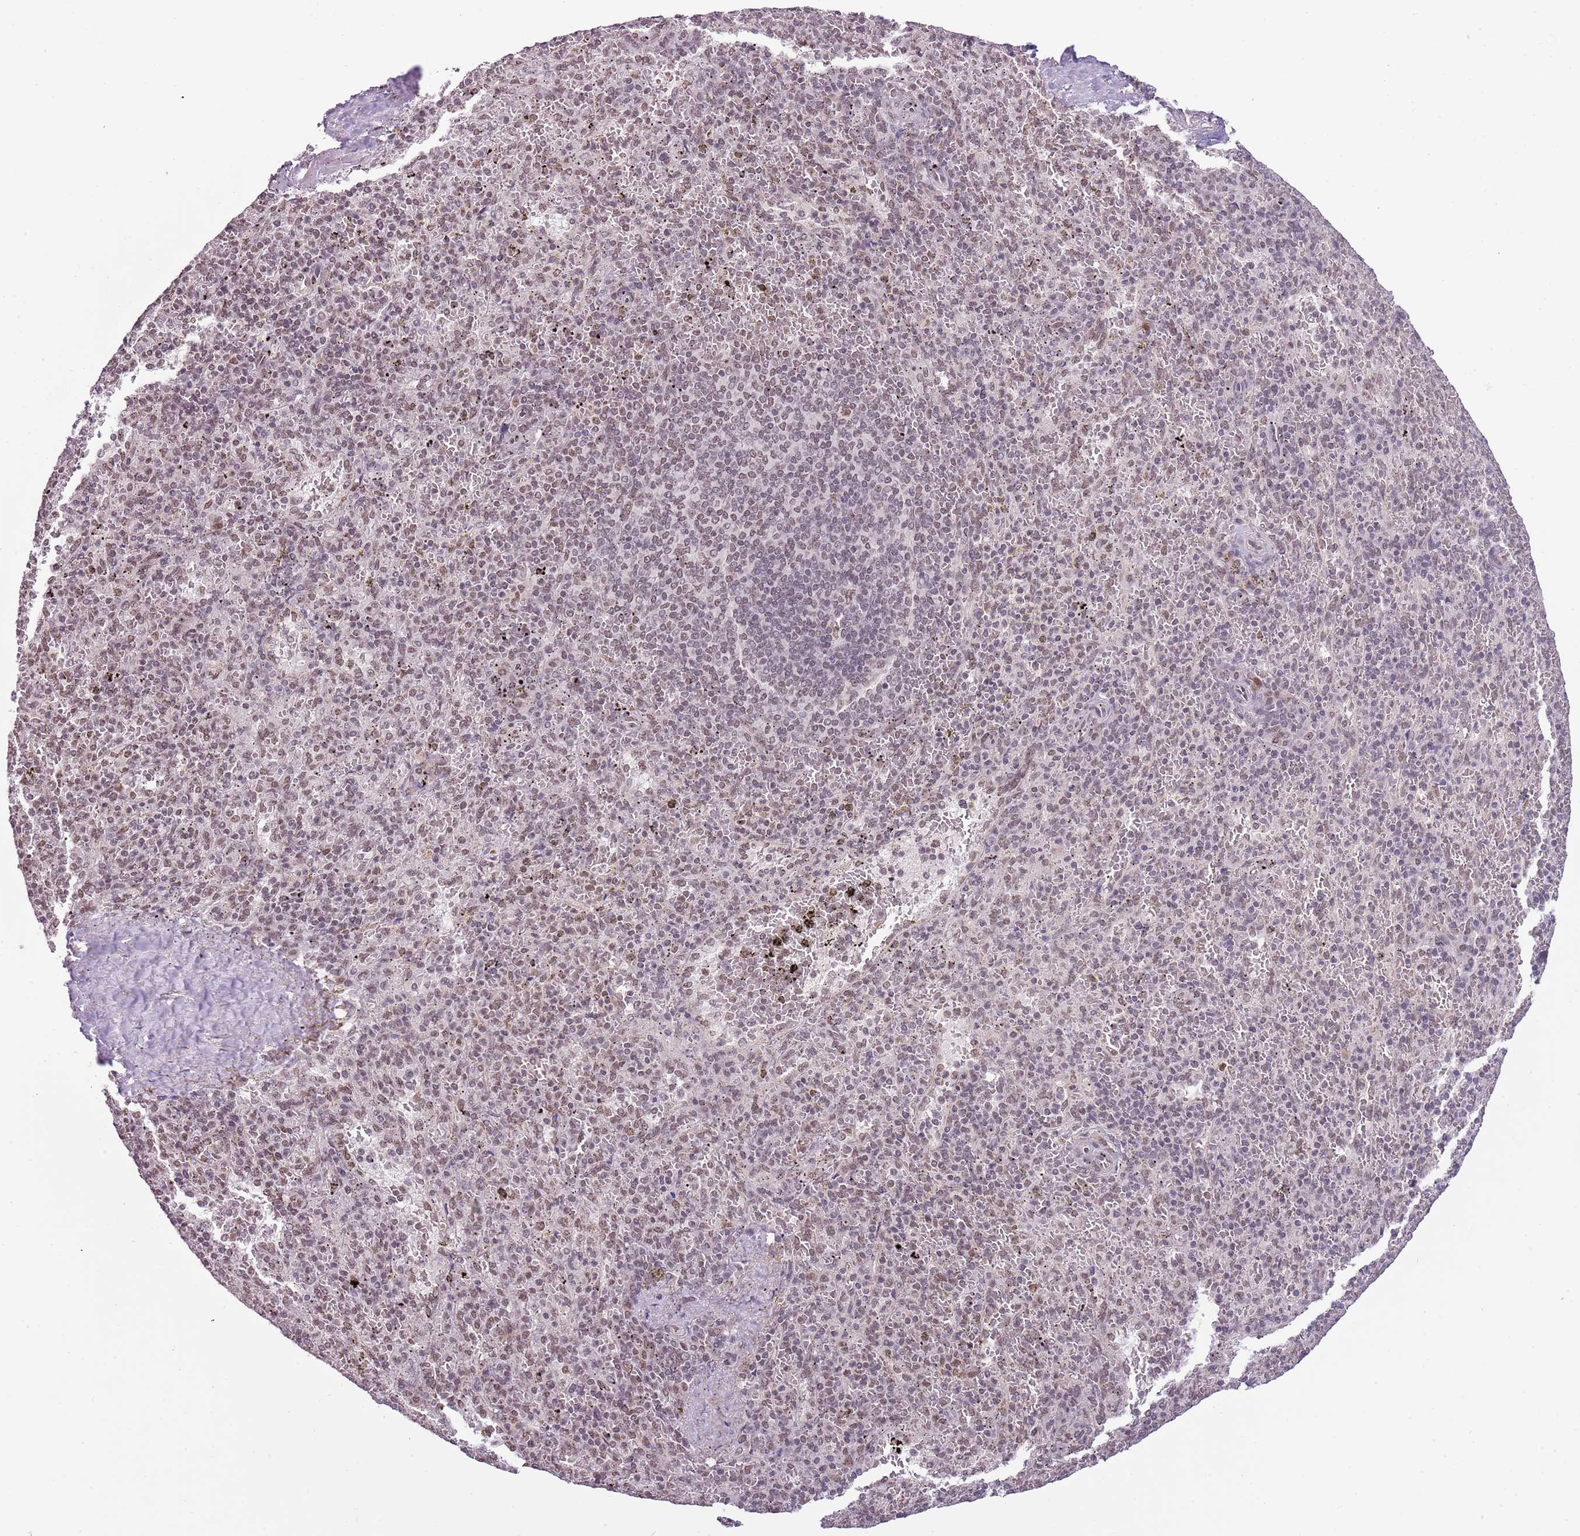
{"staining": {"intensity": "moderate", "quantity": "25%-75%", "location": "nuclear"}, "tissue": "spleen", "cell_type": "Cells in red pulp", "image_type": "normal", "snomed": [{"axis": "morphology", "description": "Normal tissue, NOS"}, {"axis": "topography", "description": "Spleen"}], "caption": "Spleen stained for a protein demonstrates moderate nuclear positivity in cells in red pulp. The protein of interest is stained brown, and the nuclei are stained in blue (DAB (3,3'-diaminobenzidine) IHC with brightfield microscopy, high magnification).", "gene": "FAM120AOS", "patient": {"sex": "male", "age": 82}}